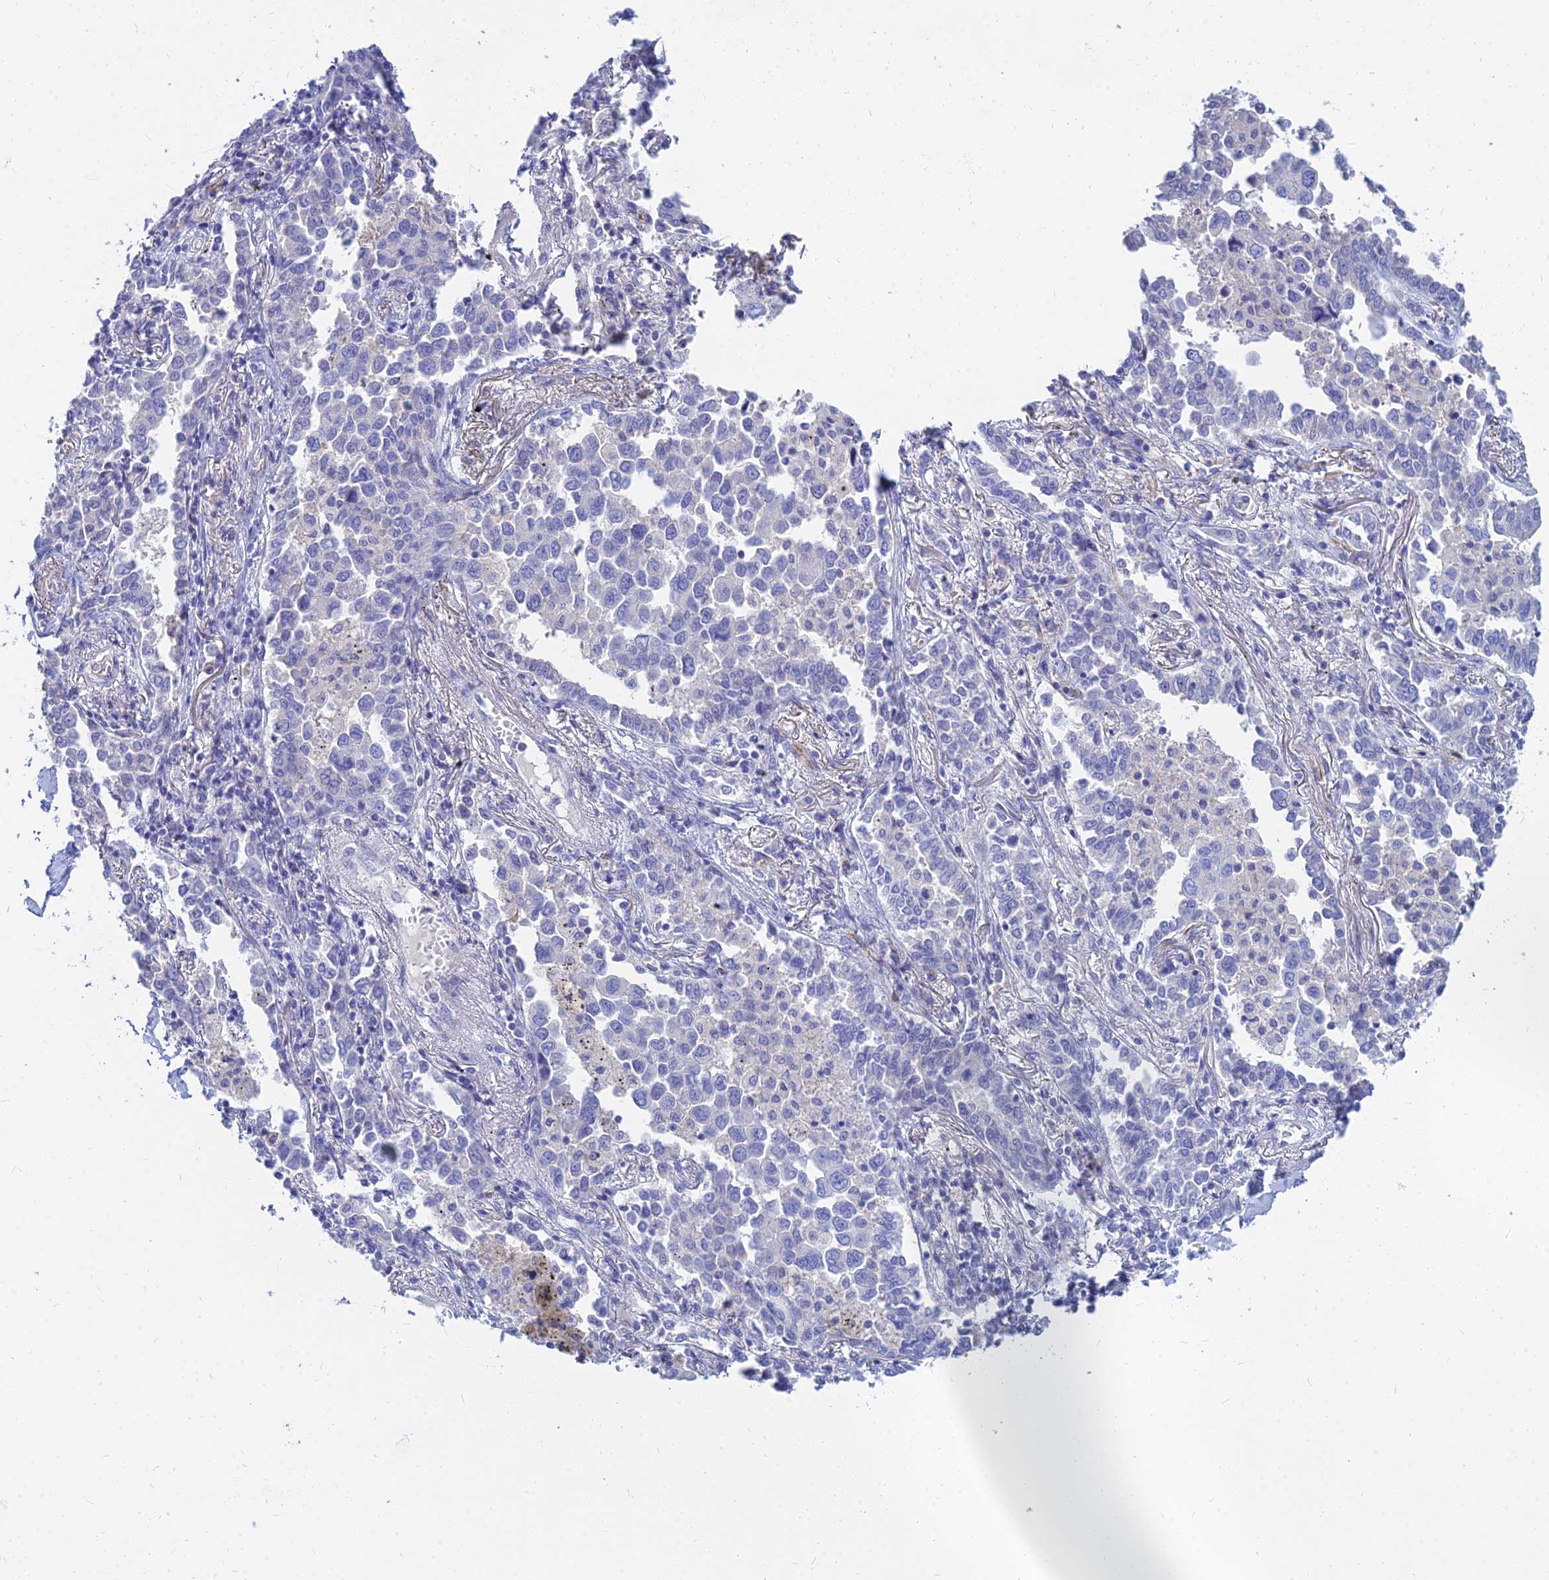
{"staining": {"intensity": "negative", "quantity": "none", "location": "none"}, "tissue": "lung cancer", "cell_type": "Tumor cells", "image_type": "cancer", "snomed": [{"axis": "morphology", "description": "Adenocarcinoma, NOS"}, {"axis": "topography", "description": "Lung"}], "caption": "Tumor cells are negative for protein expression in human adenocarcinoma (lung).", "gene": "ZNF552", "patient": {"sex": "male", "age": 67}}